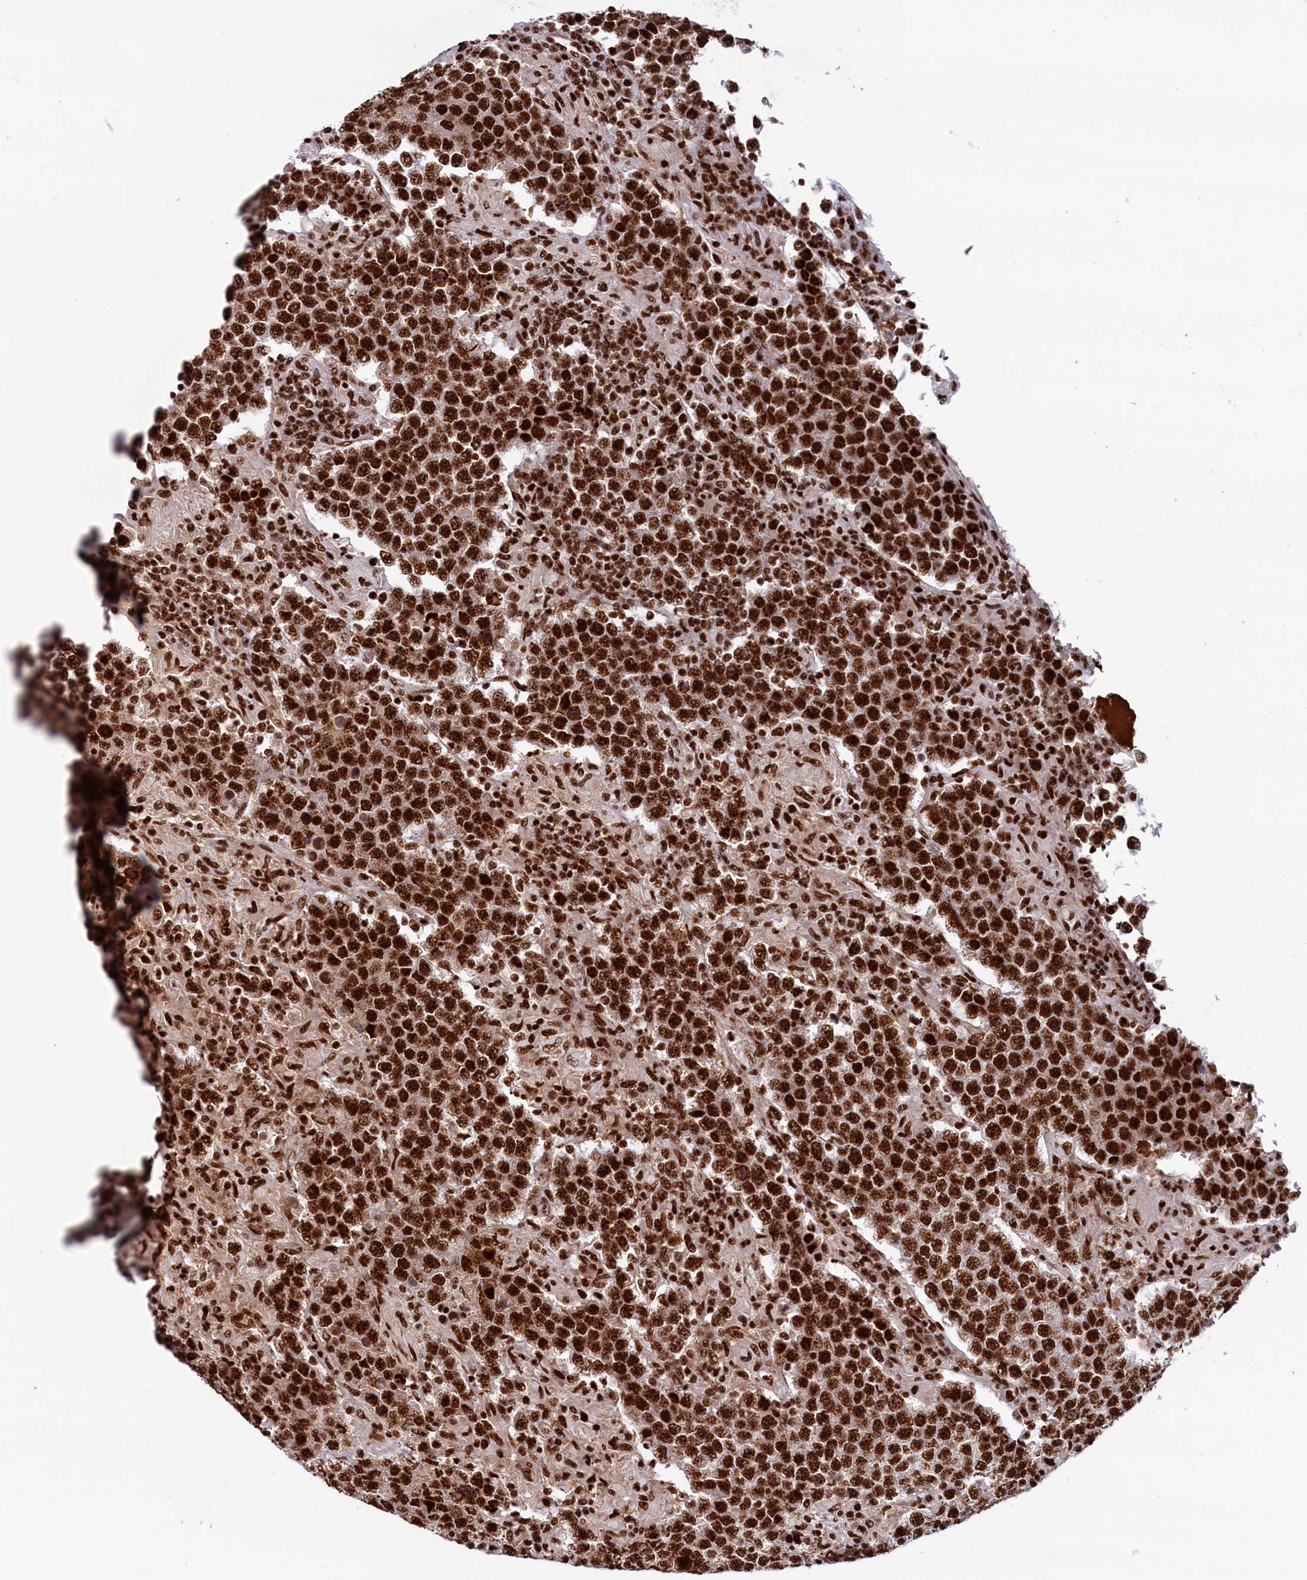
{"staining": {"intensity": "strong", "quantity": ">75%", "location": "nuclear"}, "tissue": "testis cancer", "cell_type": "Tumor cells", "image_type": "cancer", "snomed": [{"axis": "morphology", "description": "Normal tissue, NOS"}, {"axis": "morphology", "description": "Urothelial carcinoma, High grade"}, {"axis": "morphology", "description": "Seminoma, NOS"}, {"axis": "morphology", "description": "Carcinoma, Embryonal, NOS"}, {"axis": "topography", "description": "Urinary bladder"}, {"axis": "topography", "description": "Testis"}], "caption": "Seminoma (testis) stained with a protein marker displays strong staining in tumor cells.", "gene": "ZC3H18", "patient": {"sex": "male", "age": 41}}